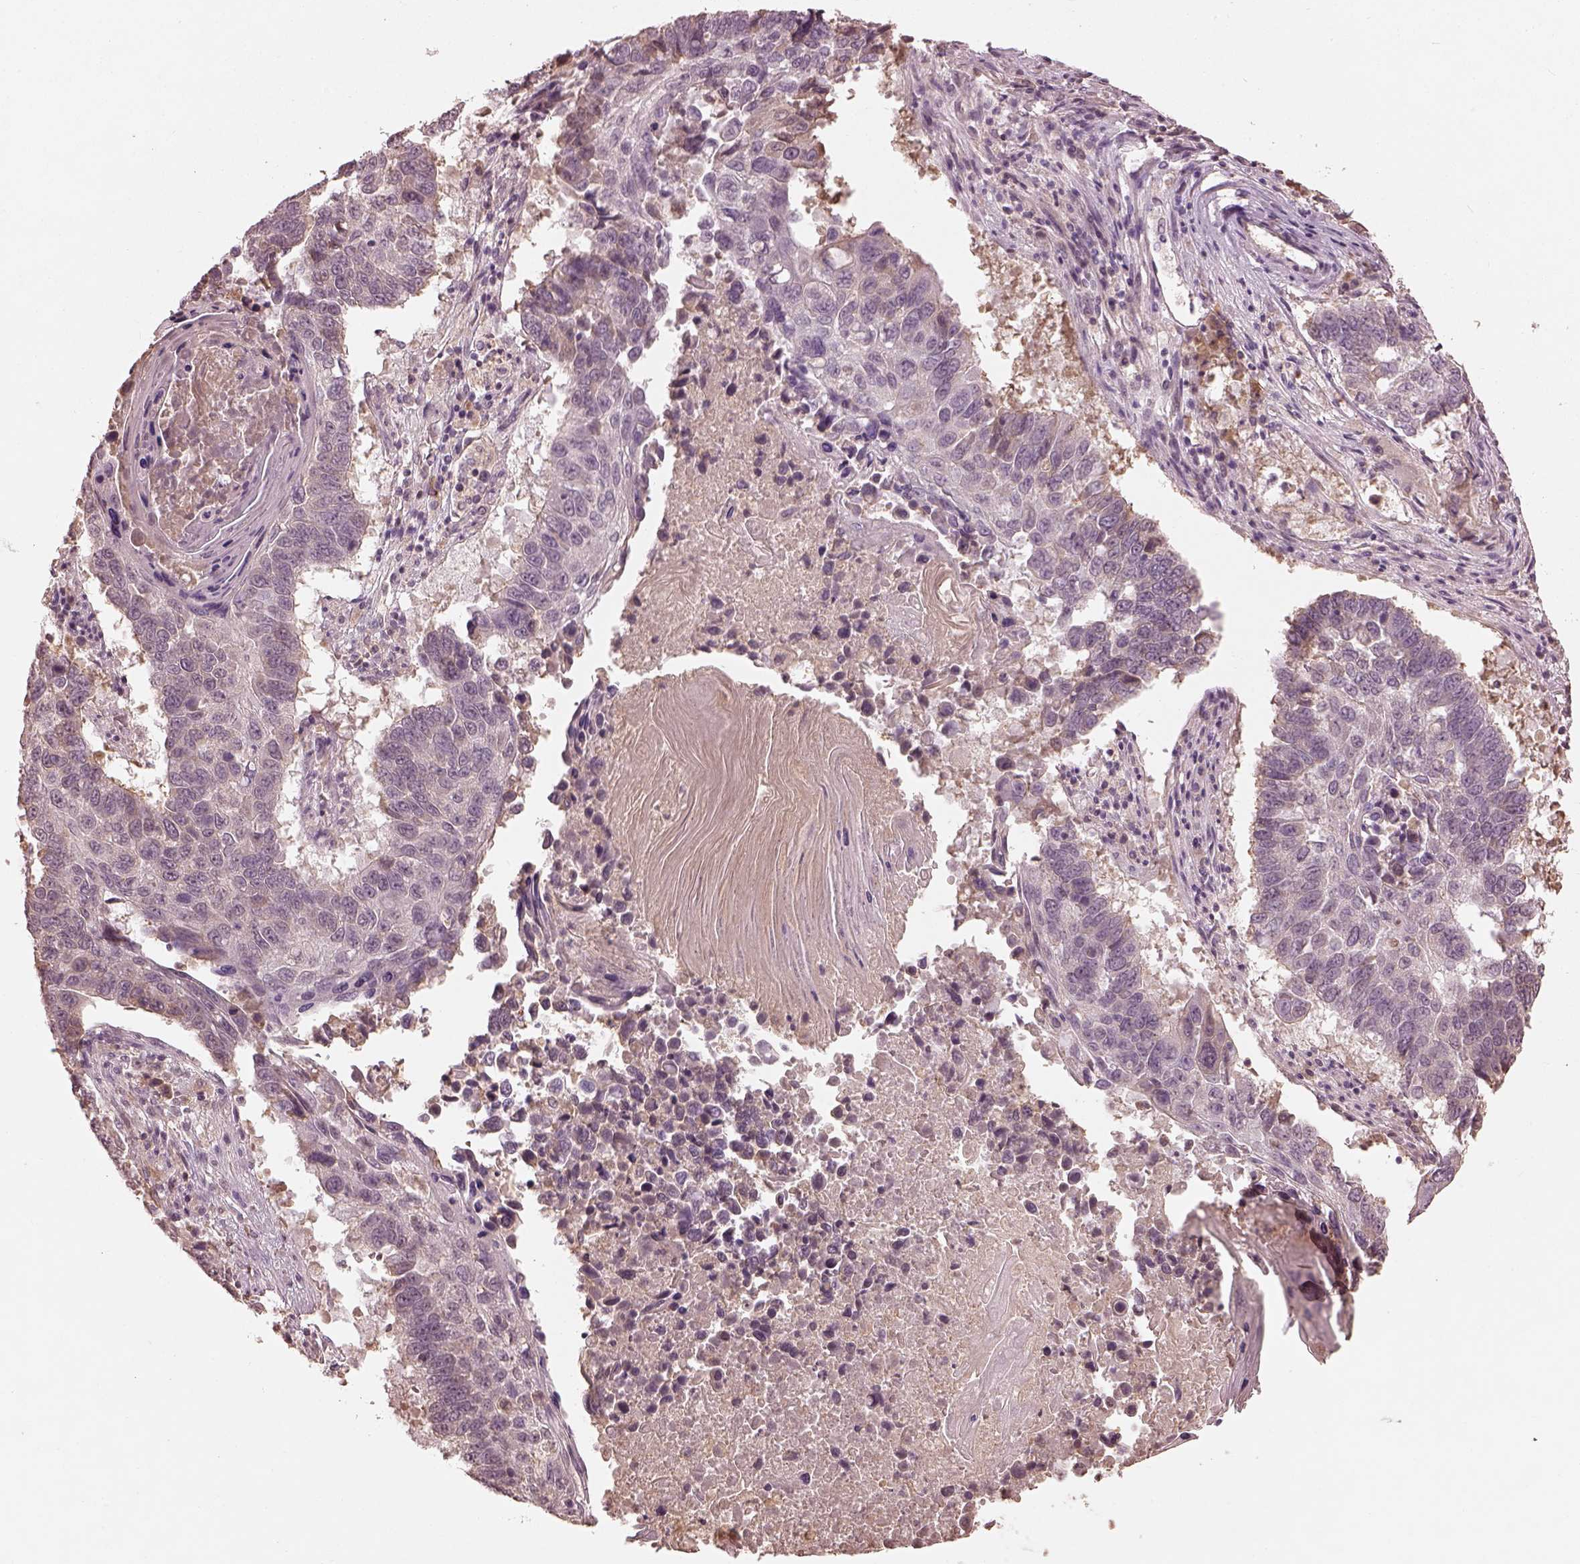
{"staining": {"intensity": "negative", "quantity": "none", "location": "none"}, "tissue": "lung cancer", "cell_type": "Tumor cells", "image_type": "cancer", "snomed": [{"axis": "morphology", "description": "Squamous cell carcinoma, NOS"}, {"axis": "topography", "description": "Lung"}], "caption": "Immunohistochemistry of human lung squamous cell carcinoma displays no expression in tumor cells.", "gene": "CALR3", "patient": {"sex": "male", "age": 73}}